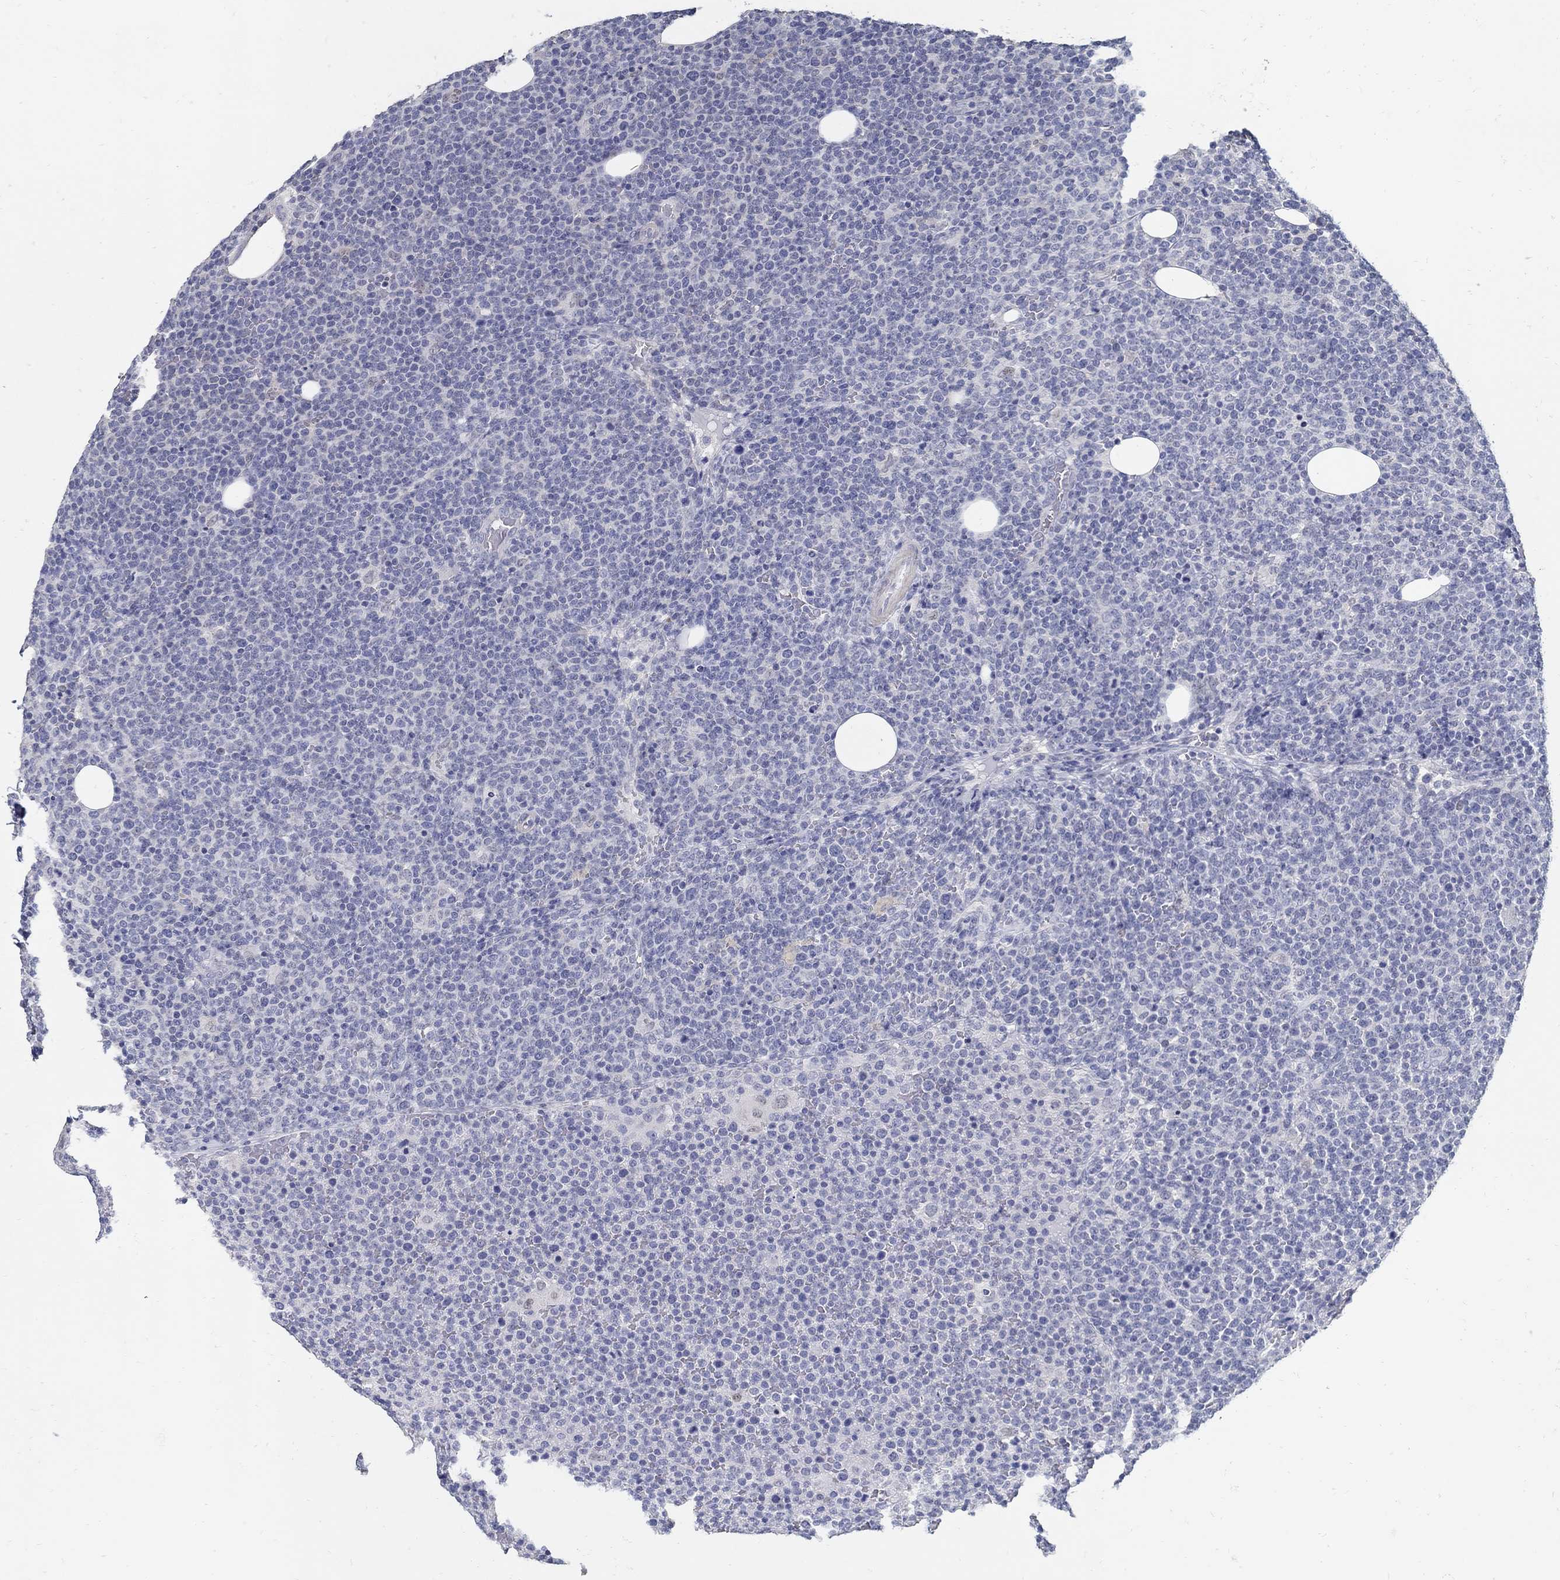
{"staining": {"intensity": "negative", "quantity": "none", "location": "none"}, "tissue": "lymphoma", "cell_type": "Tumor cells", "image_type": "cancer", "snomed": [{"axis": "morphology", "description": "Malignant lymphoma, non-Hodgkin's type, High grade"}, {"axis": "topography", "description": "Lymph node"}], "caption": "Immunohistochemistry photomicrograph of high-grade malignant lymphoma, non-Hodgkin's type stained for a protein (brown), which reveals no positivity in tumor cells.", "gene": "USP29", "patient": {"sex": "male", "age": 61}}